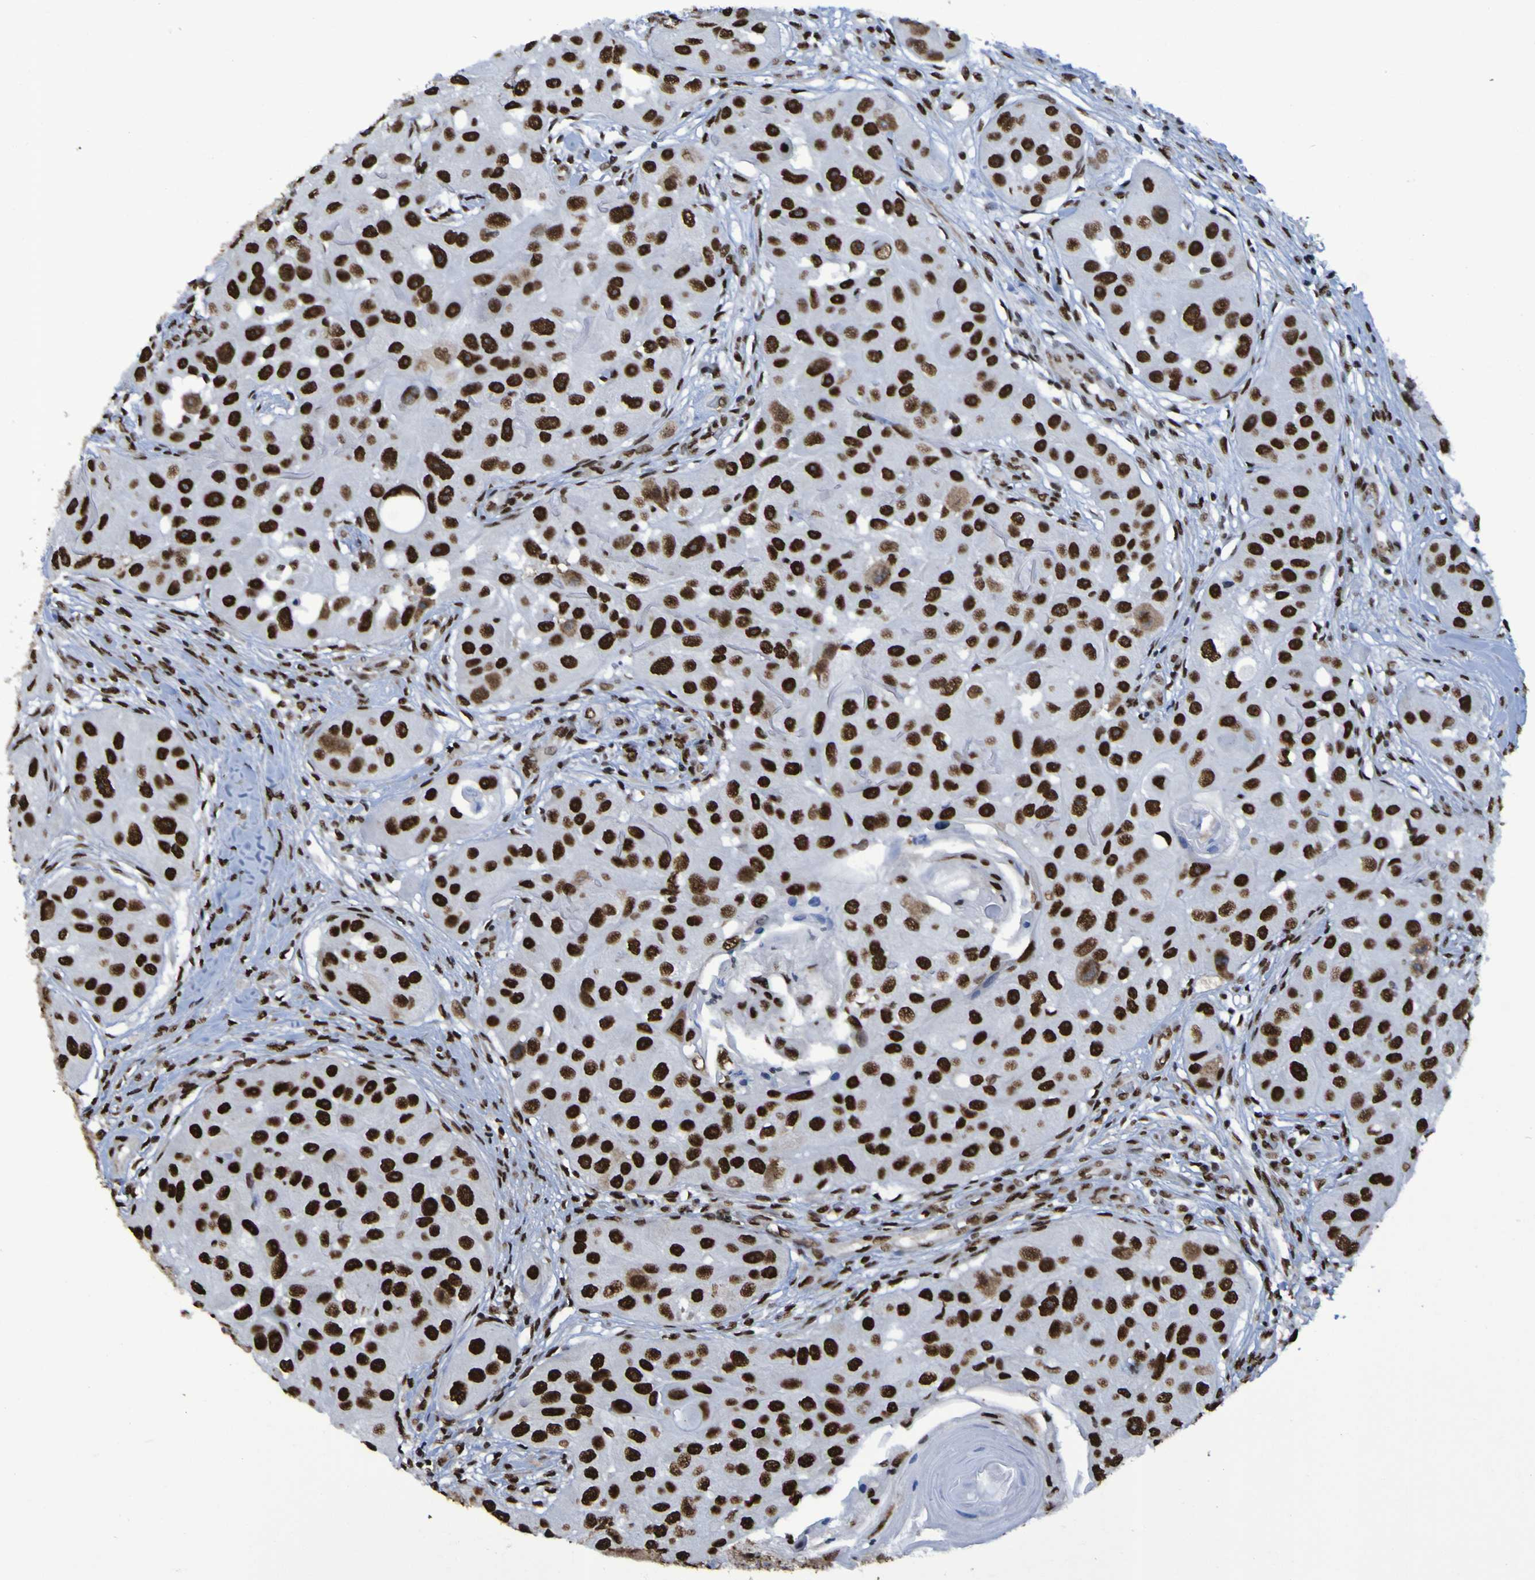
{"staining": {"intensity": "strong", "quantity": ">75%", "location": "nuclear"}, "tissue": "head and neck cancer", "cell_type": "Tumor cells", "image_type": "cancer", "snomed": [{"axis": "morphology", "description": "Normal tissue, NOS"}, {"axis": "morphology", "description": "Squamous cell carcinoma, NOS"}, {"axis": "topography", "description": "Skeletal muscle"}, {"axis": "topography", "description": "Head-Neck"}], "caption": "Brown immunohistochemical staining in human head and neck squamous cell carcinoma demonstrates strong nuclear positivity in about >75% of tumor cells. Nuclei are stained in blue.", "gene": "HNRNPR", "patient": {"sex": "male", "age": 51}}